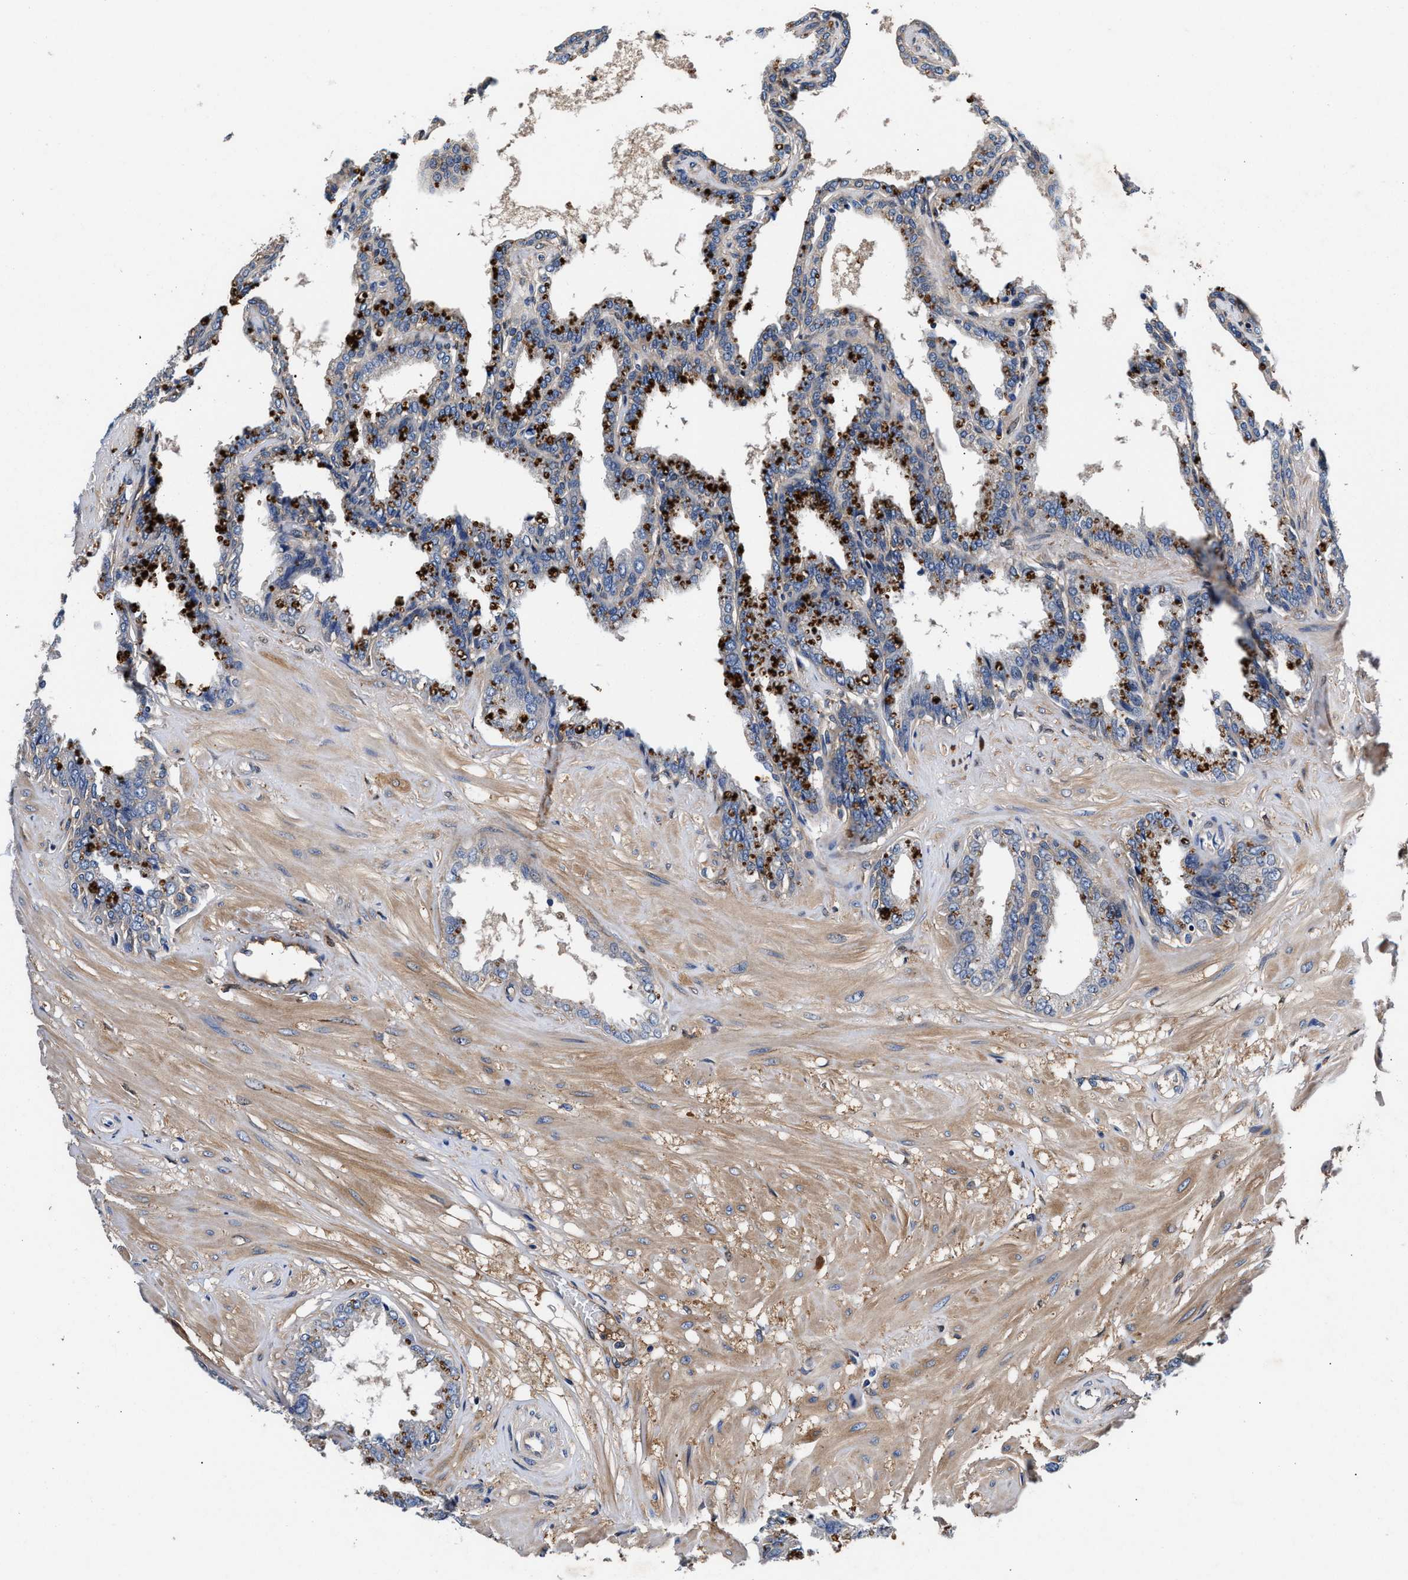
{"staining": {"intensity": "moderate", "quantity": "25%-75%", "location": "cytoplasmic/membranous"}, "tissue": "seminal vesicle", "cell_type": "Glandular cells", "image_type": "normal", "snomed": [{"axis": "morphology", "description": "Normal tissue, NOS"}, {"axis": "topography", "description": "Seminal veicle"}], "caption": "Immunohistochemical staining of normal seminal vesicle displays moderate cytoplasmic/membranous protein staining in about 25%-75% of glandular cells.", "gene": "SH3GL1", "patient": {"sex": "male", "age": 46}}